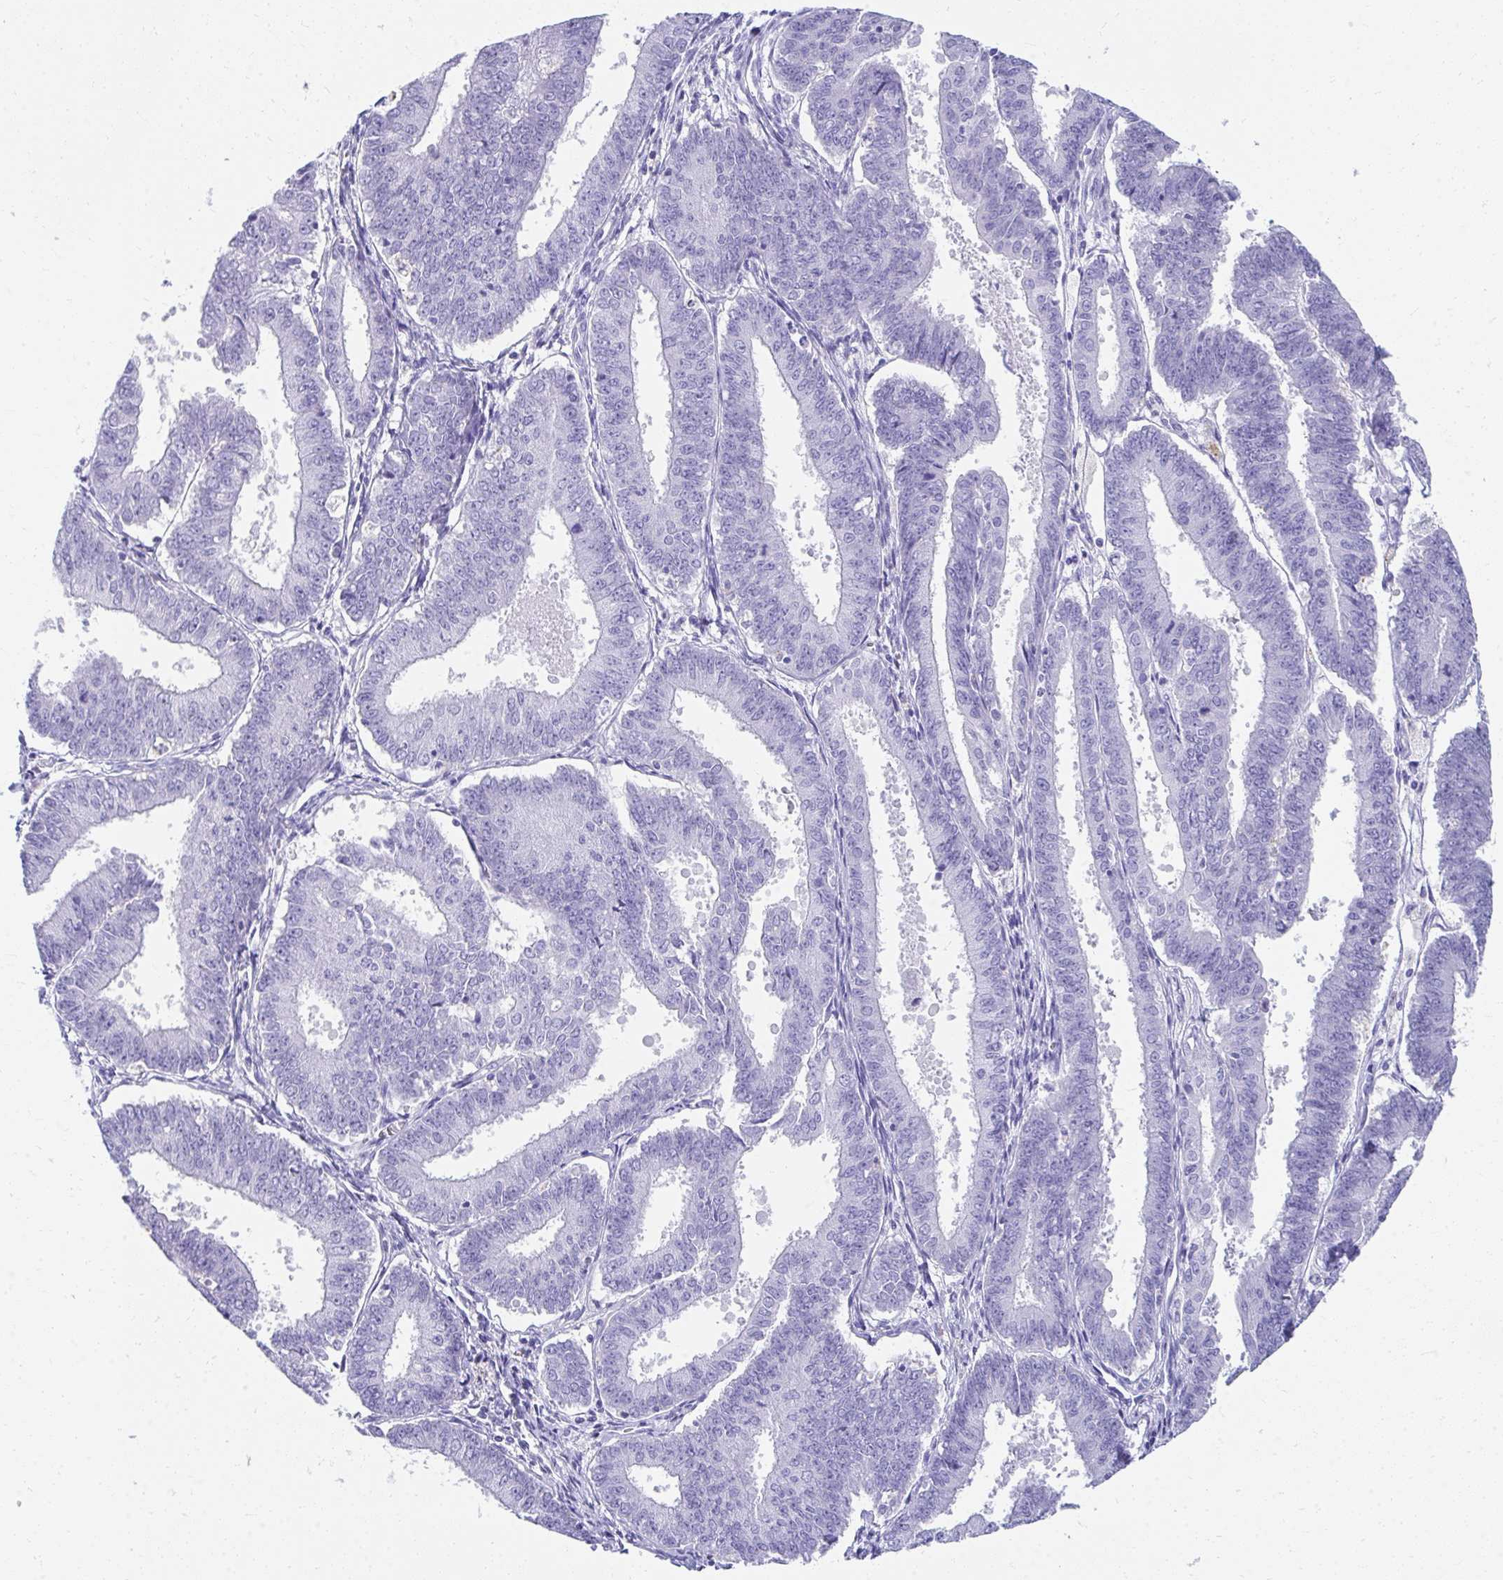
{"staining": {"intensity": "negative", "quantity": "none", "location": "none"}, "tissue": "endometrial cancer", "cell_type": "Tumor cells", "image_type": "cancer", "snomed": [{"axis": "morphology", "description": "Adenocarcinoma, NOS"}, {"axis": "topography", "description": "Endometrium"}], "caption": "Immunohistochemical staining of endometrial cancer exhibits no significant staining in tumor cells.", "gene": "SEC14L3", "patient": {"sex": "female", "age": 73}}